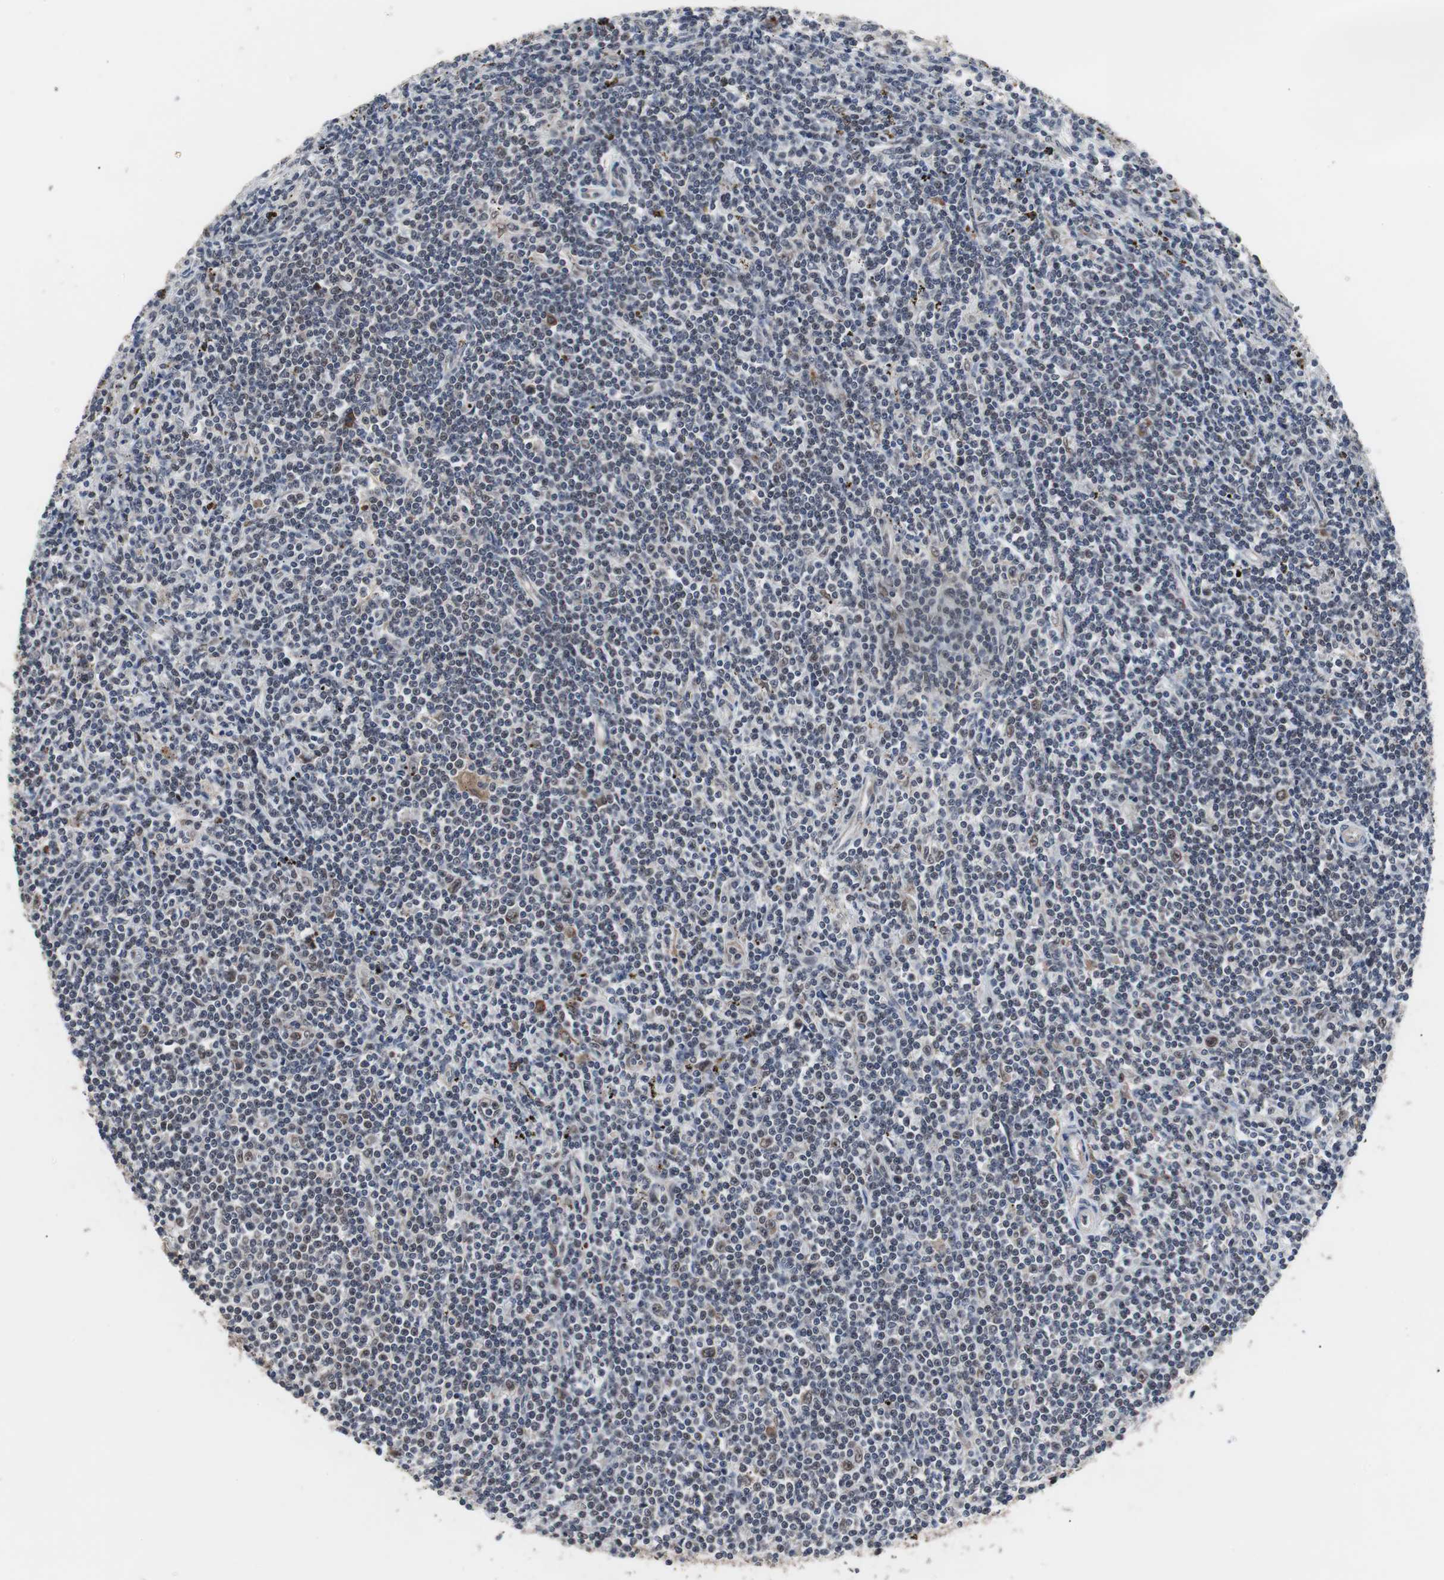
{"staining": {"intensity": "negative", "quantity": "none", "location": "none"}, "tissue": "lymphoma", "cell_type": "Tumor cells", "image_type": "cancer", "snomed": [{"axis": "morphology", "description": "Malignant lymphoma, non-Hodgkin's type, Low grade"}, {"axis": "topography", "description": "Spleen"}], "caption": "A histopathology image of human lymphoma is negative for staining in tumor cells. (Stains: DAB (3,3'-diaminobenzidine) immunohistochemistry with hematoxylin counter stain, Microscopy: brightfield microscopy at high magnification).", "gene": "GTF2F2", "patient": {"sex": "male", "age": 76}}